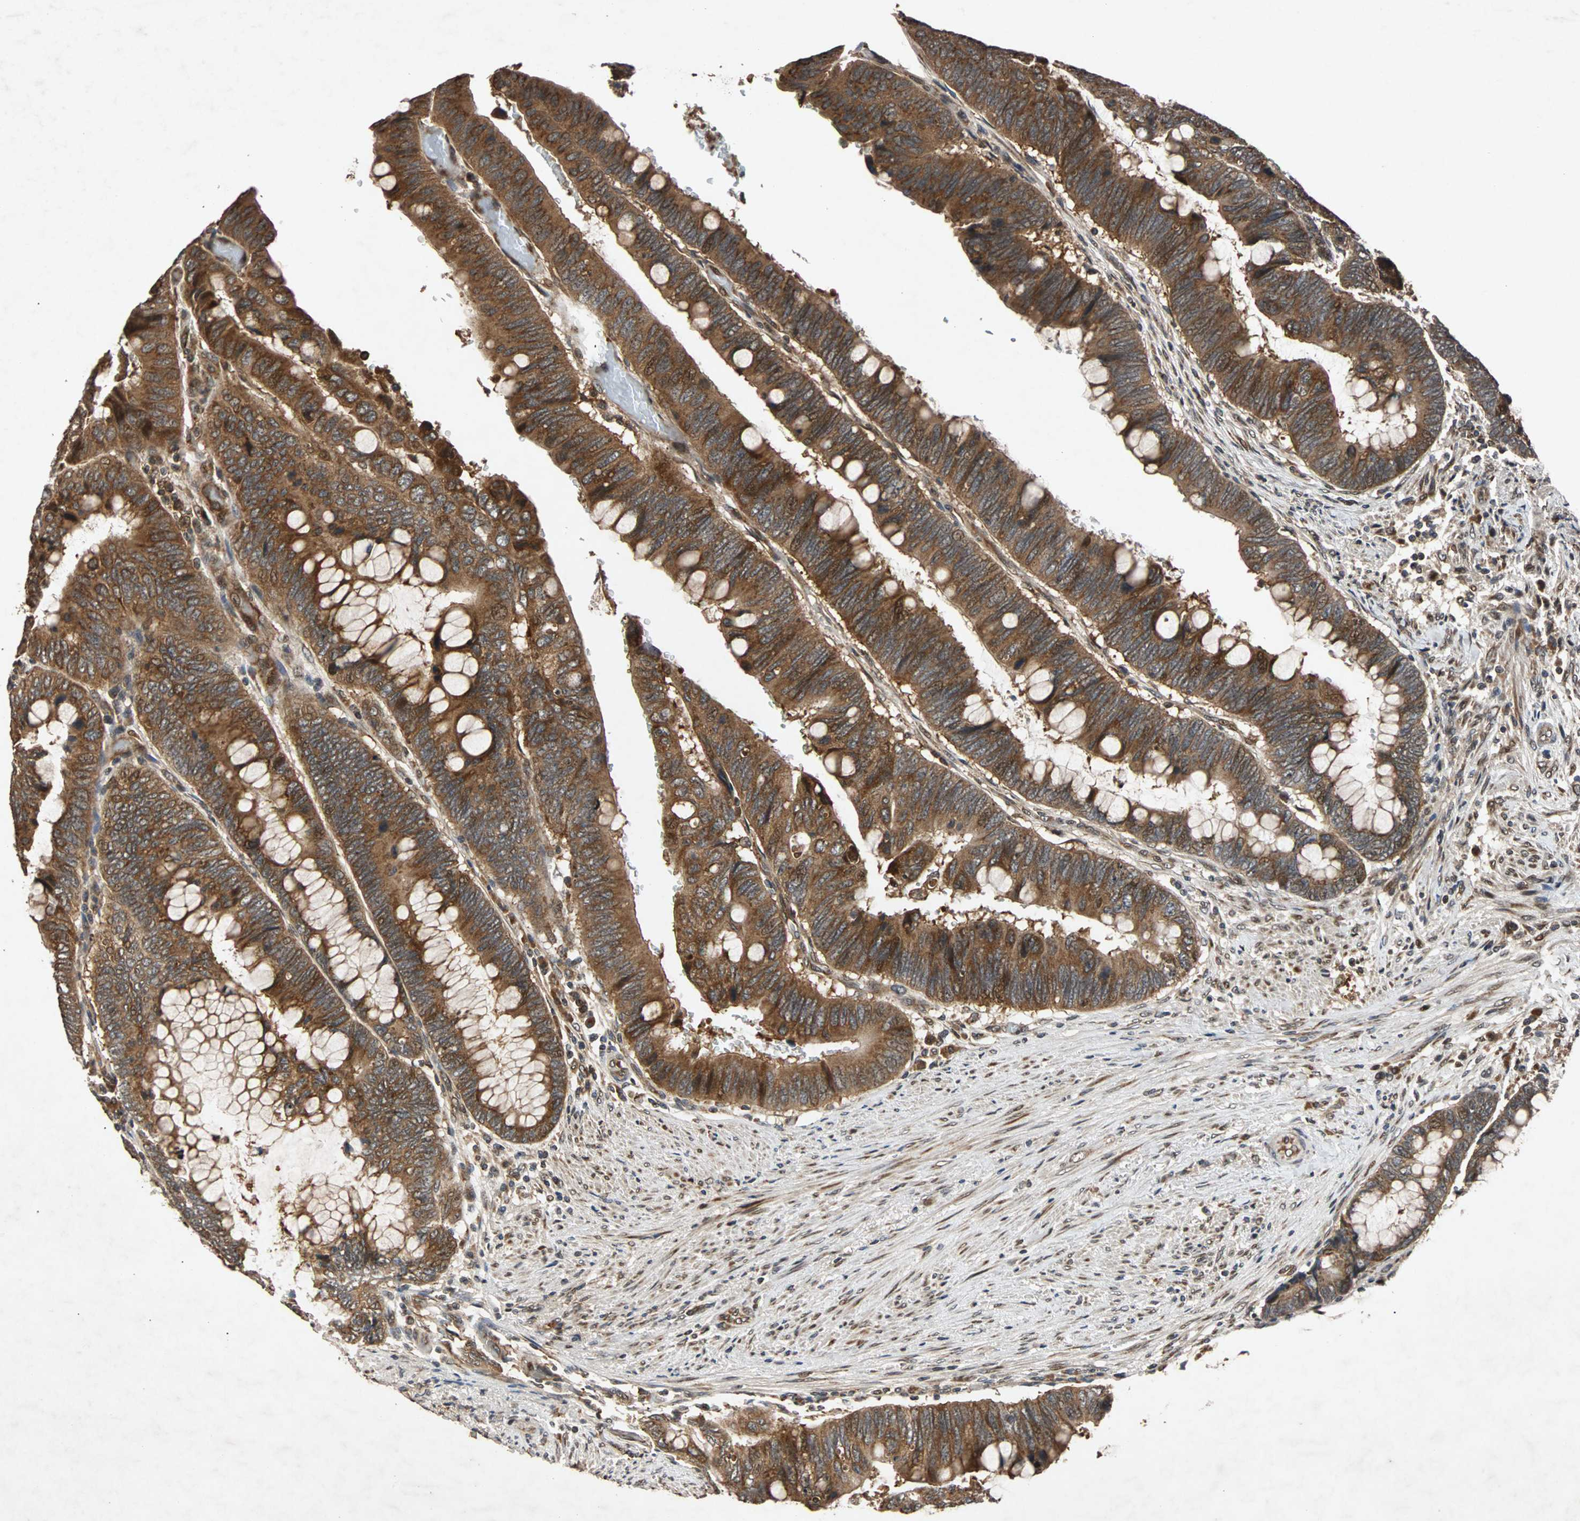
{"staining": {"intensity": "strong", "quantity": ">75%", "location": "cytoplasmic/membranous"}, "tissue": "colorectal cancer", "cell_type": "Tumor cells", "image_type": "cancer", "snomed": [{"axis": "morphology", "description": "Normal tissue, NOS"}, {"axis": "morphology", "description": "Adenocarcinoma, NOS"}, {"axis": "topography", "description": "Rectum"}], "caption": "Immunohistochemistry (IHC) of human colorectal adenocarcinoma reveals high levels of strong cytoplasmic/membranous staining in about >75% of tumor cells.", "gene": "USP31", "patient": {"sex": "male", "age": 92}}